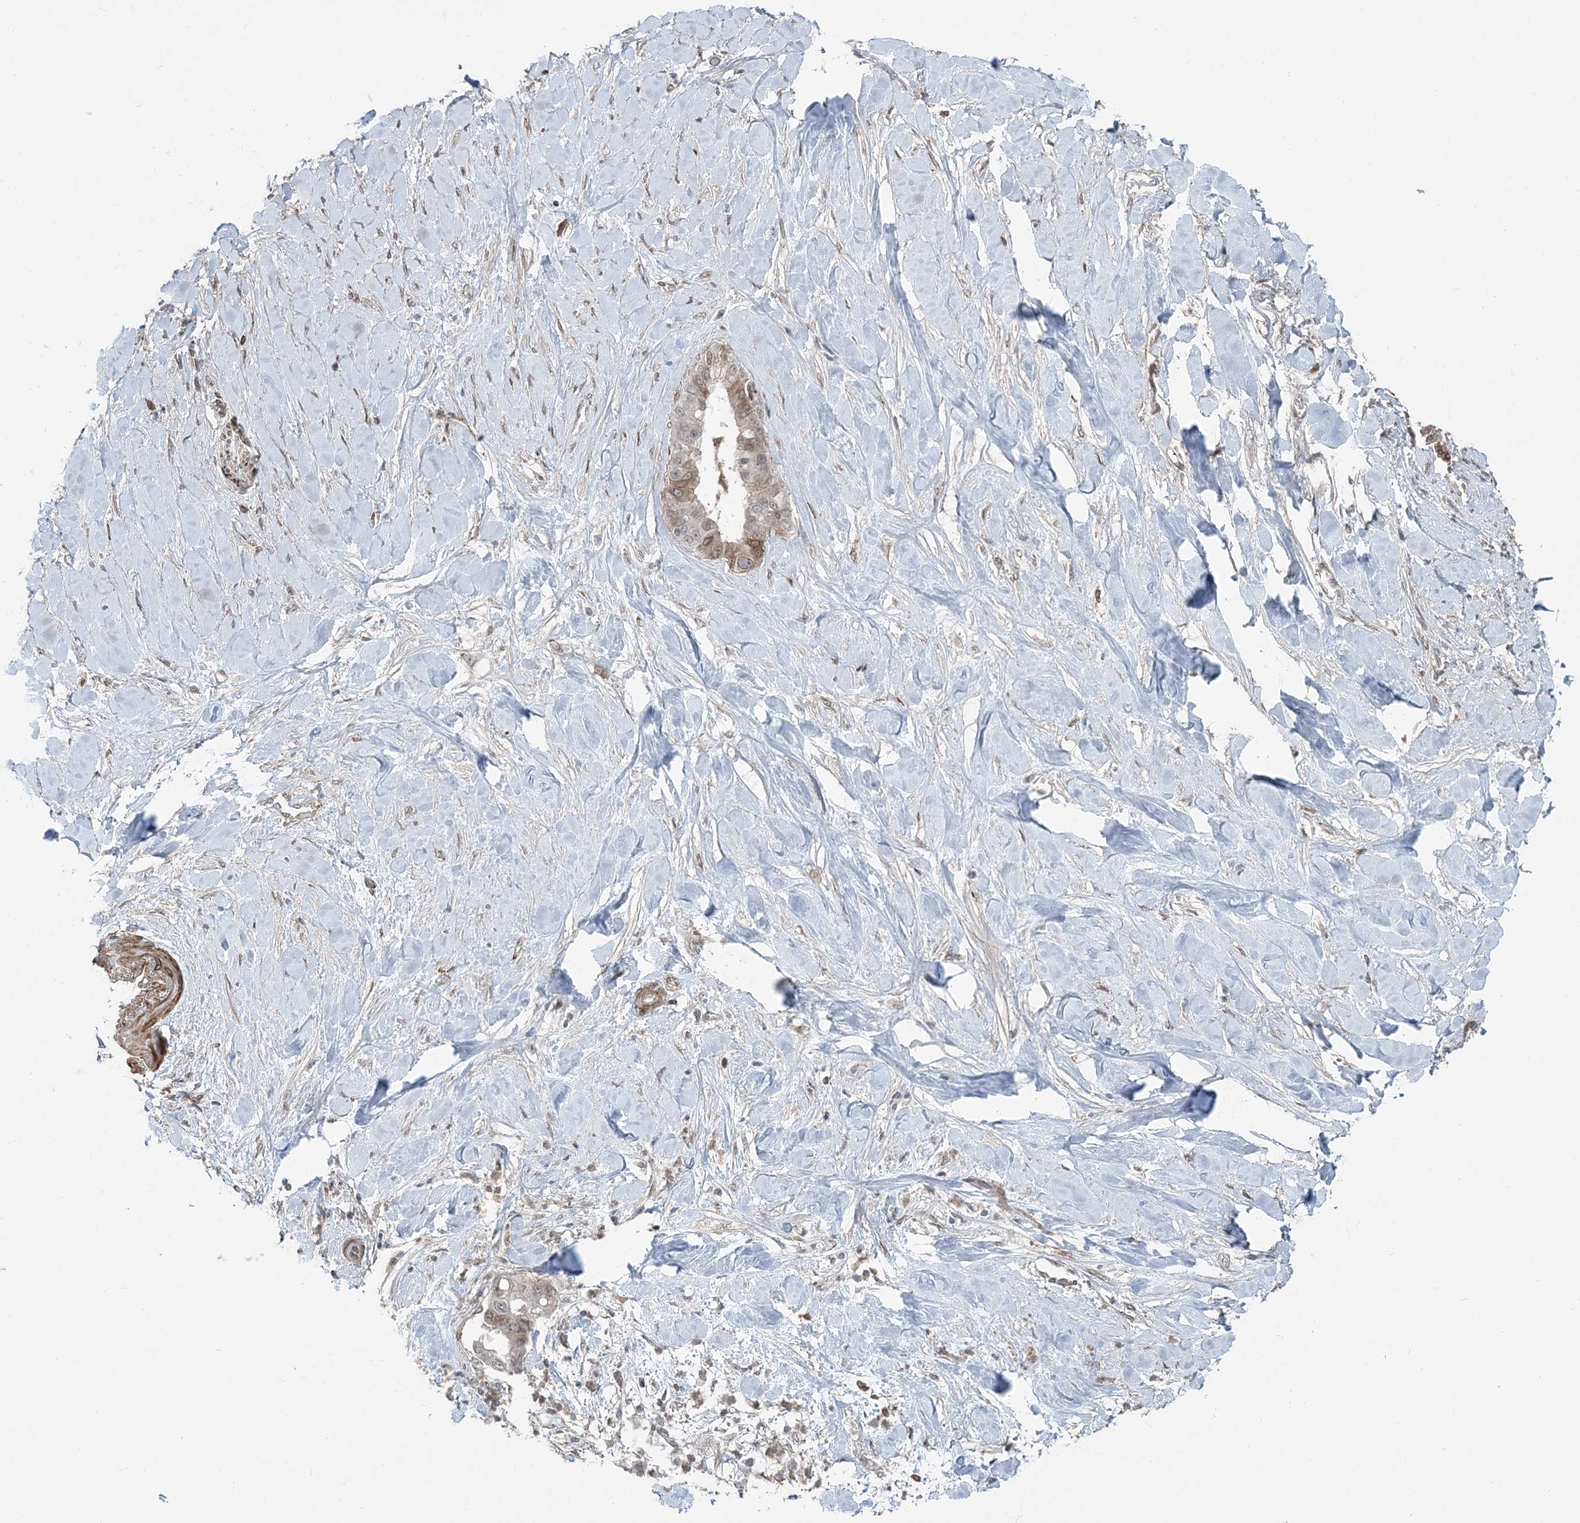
{"staining": {"intensity": "negative", "quantity": "none", "location": "none"}, "tissue": "liver cancer", "cell_type": "Tumor cells", "image_type": "cancer", "snomed": [{"axis": "morphology", "description": "Cholangiocarcinoma"}, {"axis": "topography", "description": "Liver"}], "caption": "A high-resolution photomicrograph shows immunohistochemistry (IHC) staining of liver cancer (cholangiocarcinoma), which displays no significant expression in tumor cells. Brightfield microscopy of immunohistochemistry (IHC) stained with DAB (3,3'-diaminobenzidine) (brown) and hematoxylin (blue), captured at high magnification.", "gene": "FBXL17", "patient": {"sex": "female", "age": 54}}